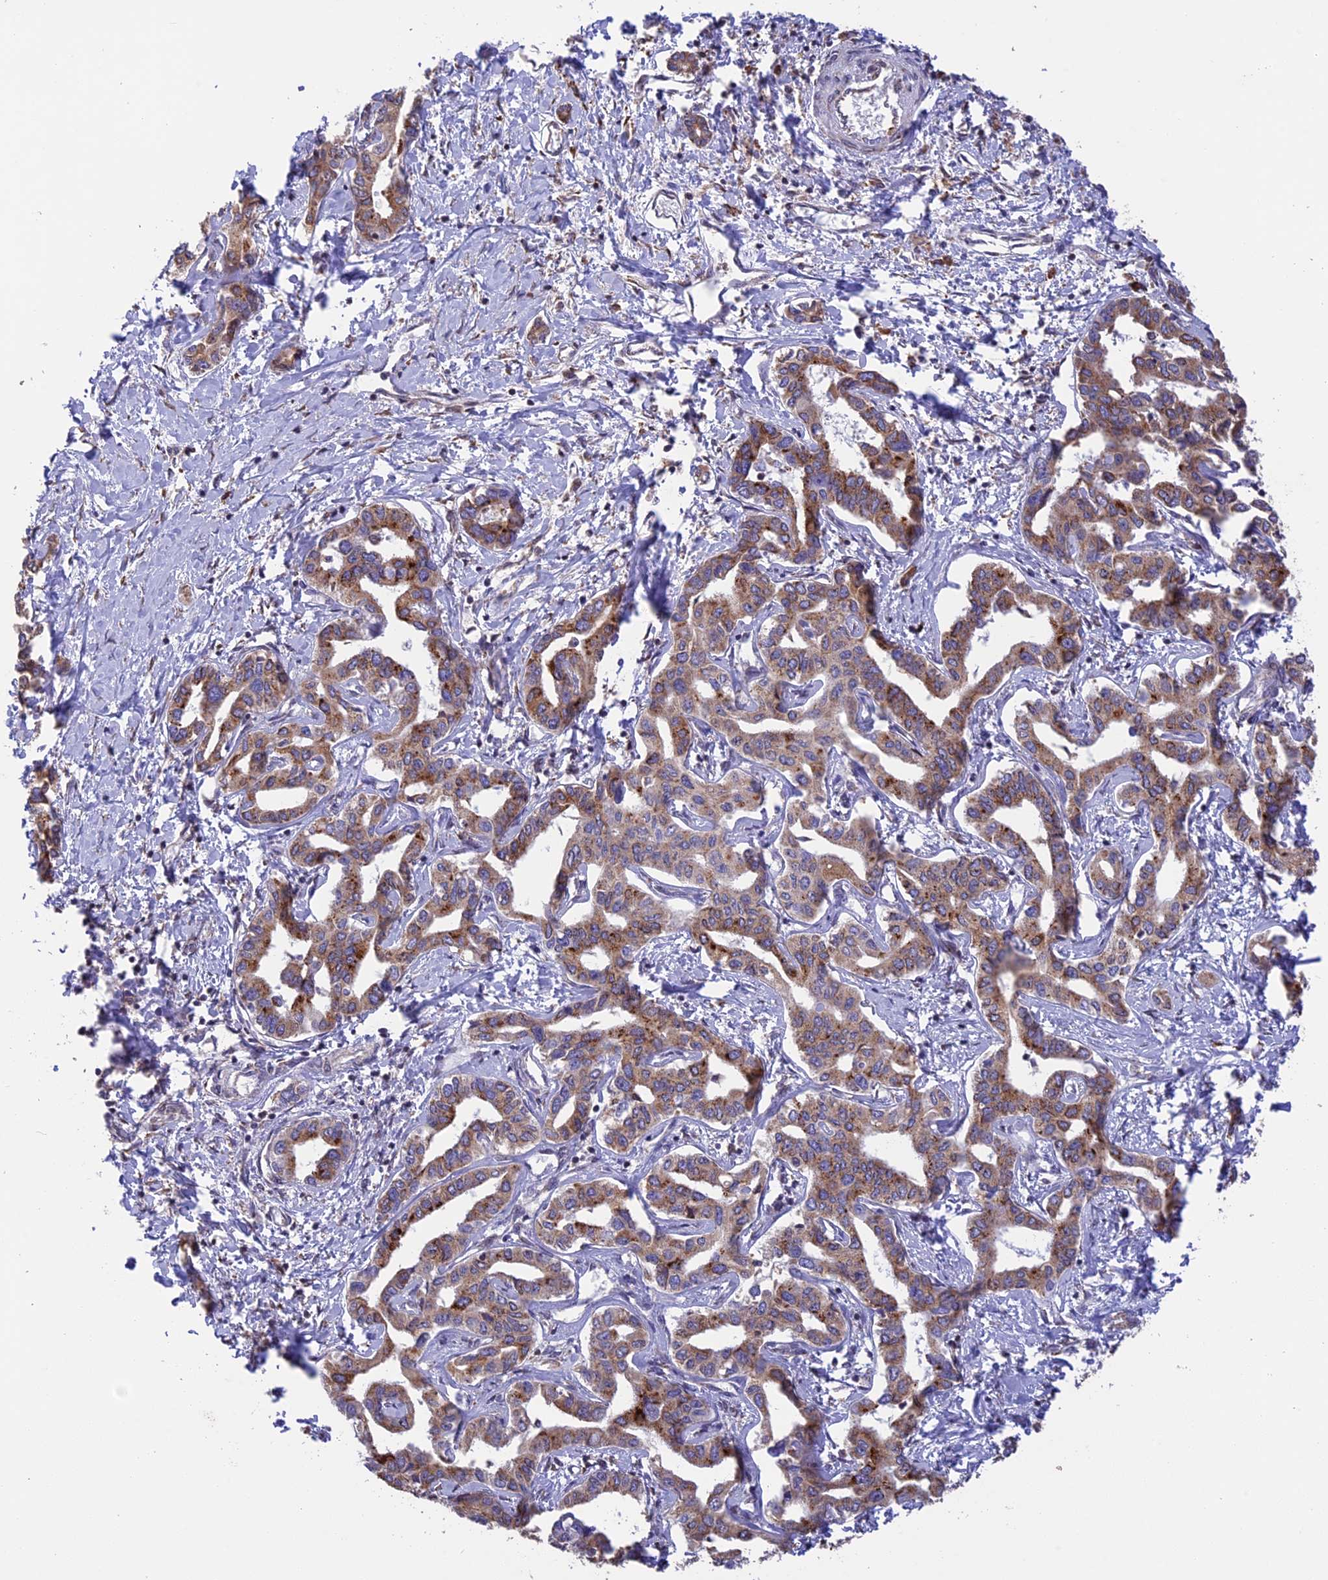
{"staining": {"intensity": "moderate", "quantity": ">75%", "location": "cytoplasmic/membranous"}, "tissue": "liver cancer", "cell_type": "Tumor cells", "image_type": "cancer", "snomed": [{"axis": "morphology", "description": "Cholangiocarcinoma"}, {"axis": "topography", "description": "Liver"}], "caption": "Immunohistochemical staining of liver cholangiocarcinoma displays moderate cytoplasmic/membranous protein expression in about >75% of tumor cells.", "gene": "DMRTA2", "patient": {"sex": "male", "age": 59}}